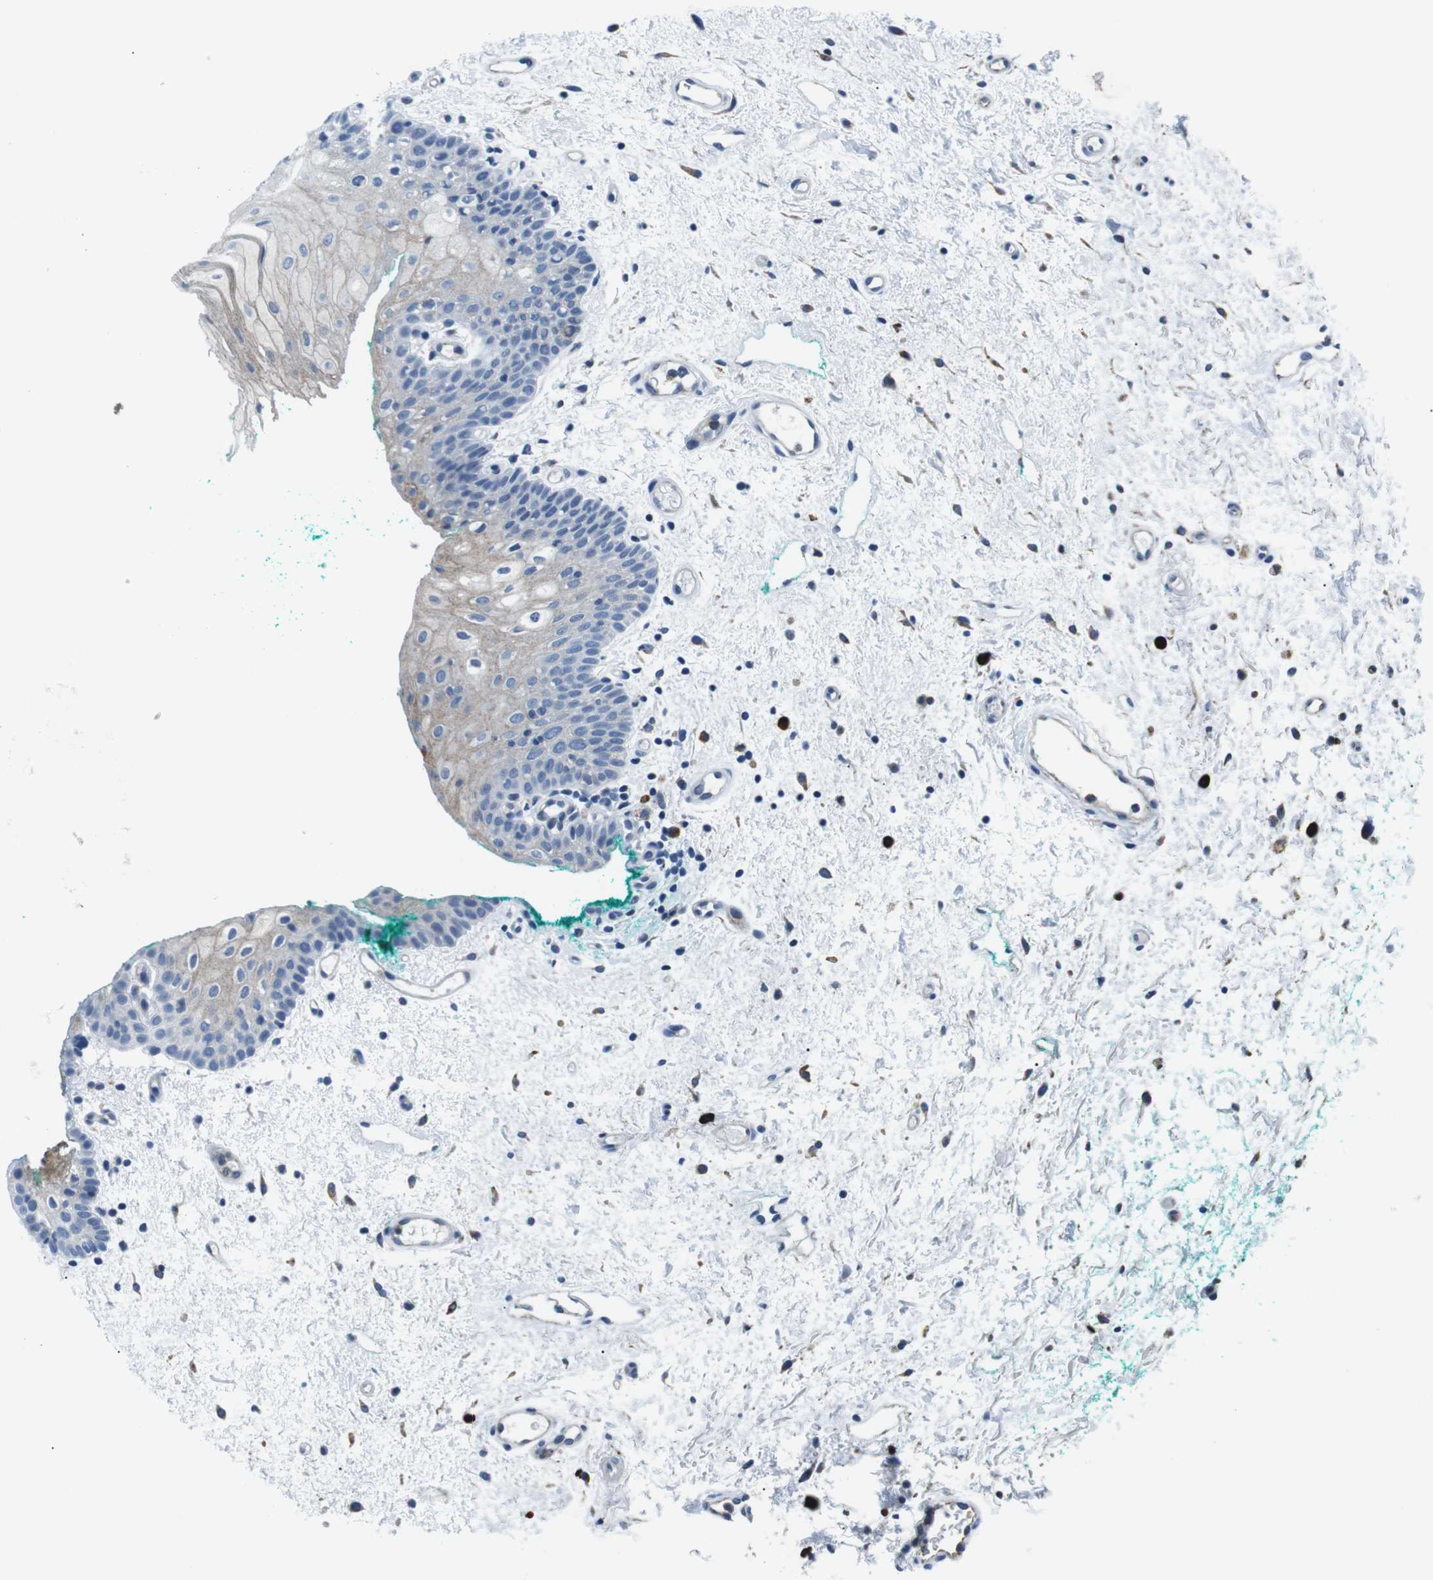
{"staining": {"intensity": "weak", "quantity": "25%-75%", "location": "cytoplasmic/membranous"}, "tissue": "oral mucosa", "cell_type": "Squamous epithelial cells", "image_type": "normal", "snomed": [{"axis": "morphology", "description": "Normal tissue, NOS"}, {"axis": "morphology", "description": "Squamous cell carcinoma, NOS"}, {"axis": "topography", "description": "Oral tissue"}, {"axis": "topography", "description": "Salivary gland"}, {"axis": "topography", "description": "Head-Neck"}], "caption": "Oral mucosa stained with immunohistochemistry (IHC) displays weak cytoplasmic/membranous expression in about 25%-75% of squamous epithelial cells.", "gene": "CSF2RA", "patient": {"sex": "female", "age": 62}}